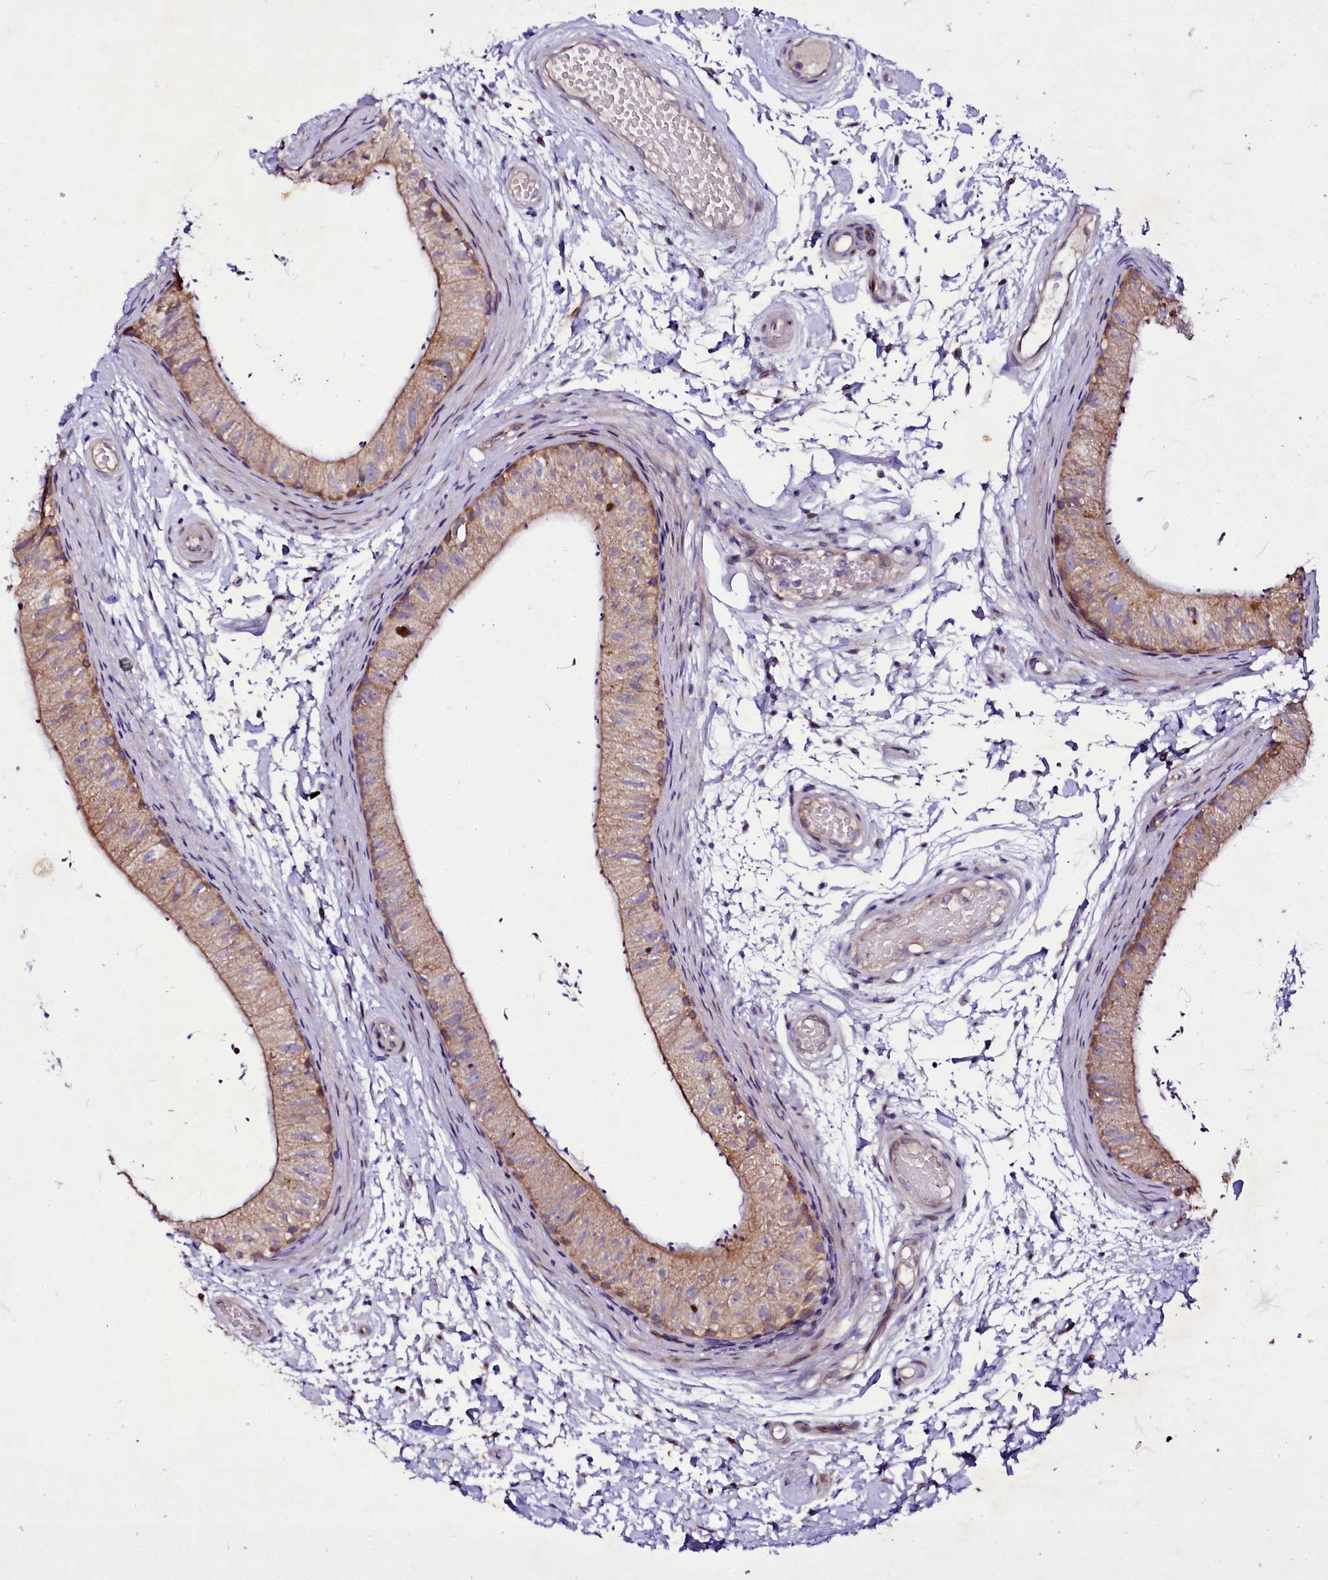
{"staining": {"intensity": "moderate", "quantity": ">75%", "location": "cytoplasmic/membranous"}, "tissue": "epididymis", "cell_type": "Glandular cells", "image_type": "normal", "snomed": [{"axis": "morphology", "description": "Normal tissue, NOS"}, {"axis": "topography", "description": "Epididymis"}], "caption": "A medium amount of moderate cytoplasmic/membranous staining is appreciated in about >75% of glandular cells in benign epididymis.", "gene": "ZC3H12C", "patient": {"sex": "male", "age": 50}}